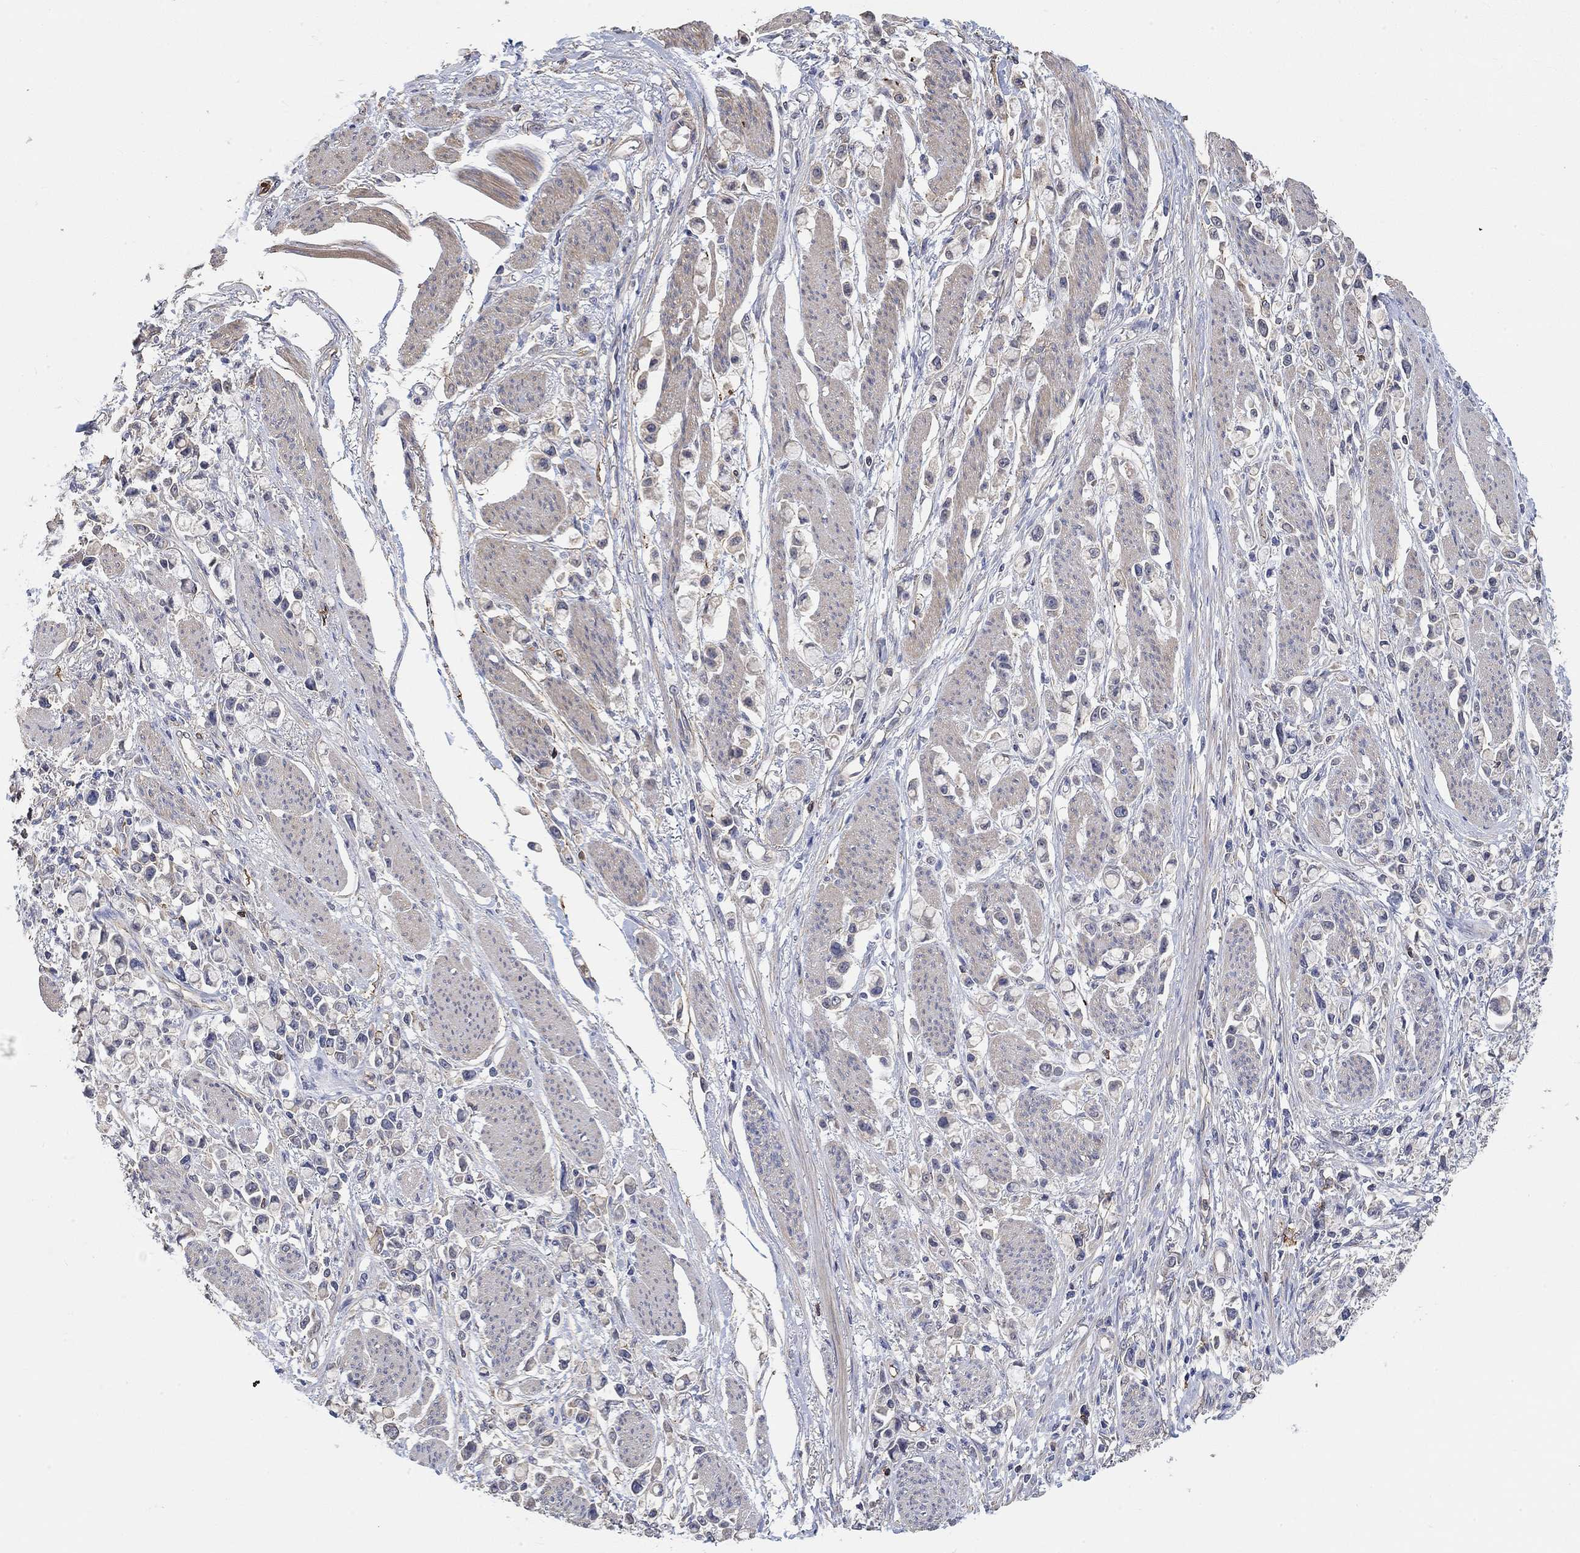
{"staining": {"intensity": "negative", "quantity": "none", "location": "none"}, "tissue": "stomach cancer", "cell_type": "Tumor cells", "image_type": "cancer", "snomed": [{"axis": "morphology", "description": "Adenocarcinoma, NOS"}, {"axis": "topography", "description": "Stomach"}], "caption": "The histopathology image shows no significant staining in tumor cells of stomach cancer (adenocarcinoma).", "gene": "SYT16", "patient": {"sex": "female", "age": 81}}